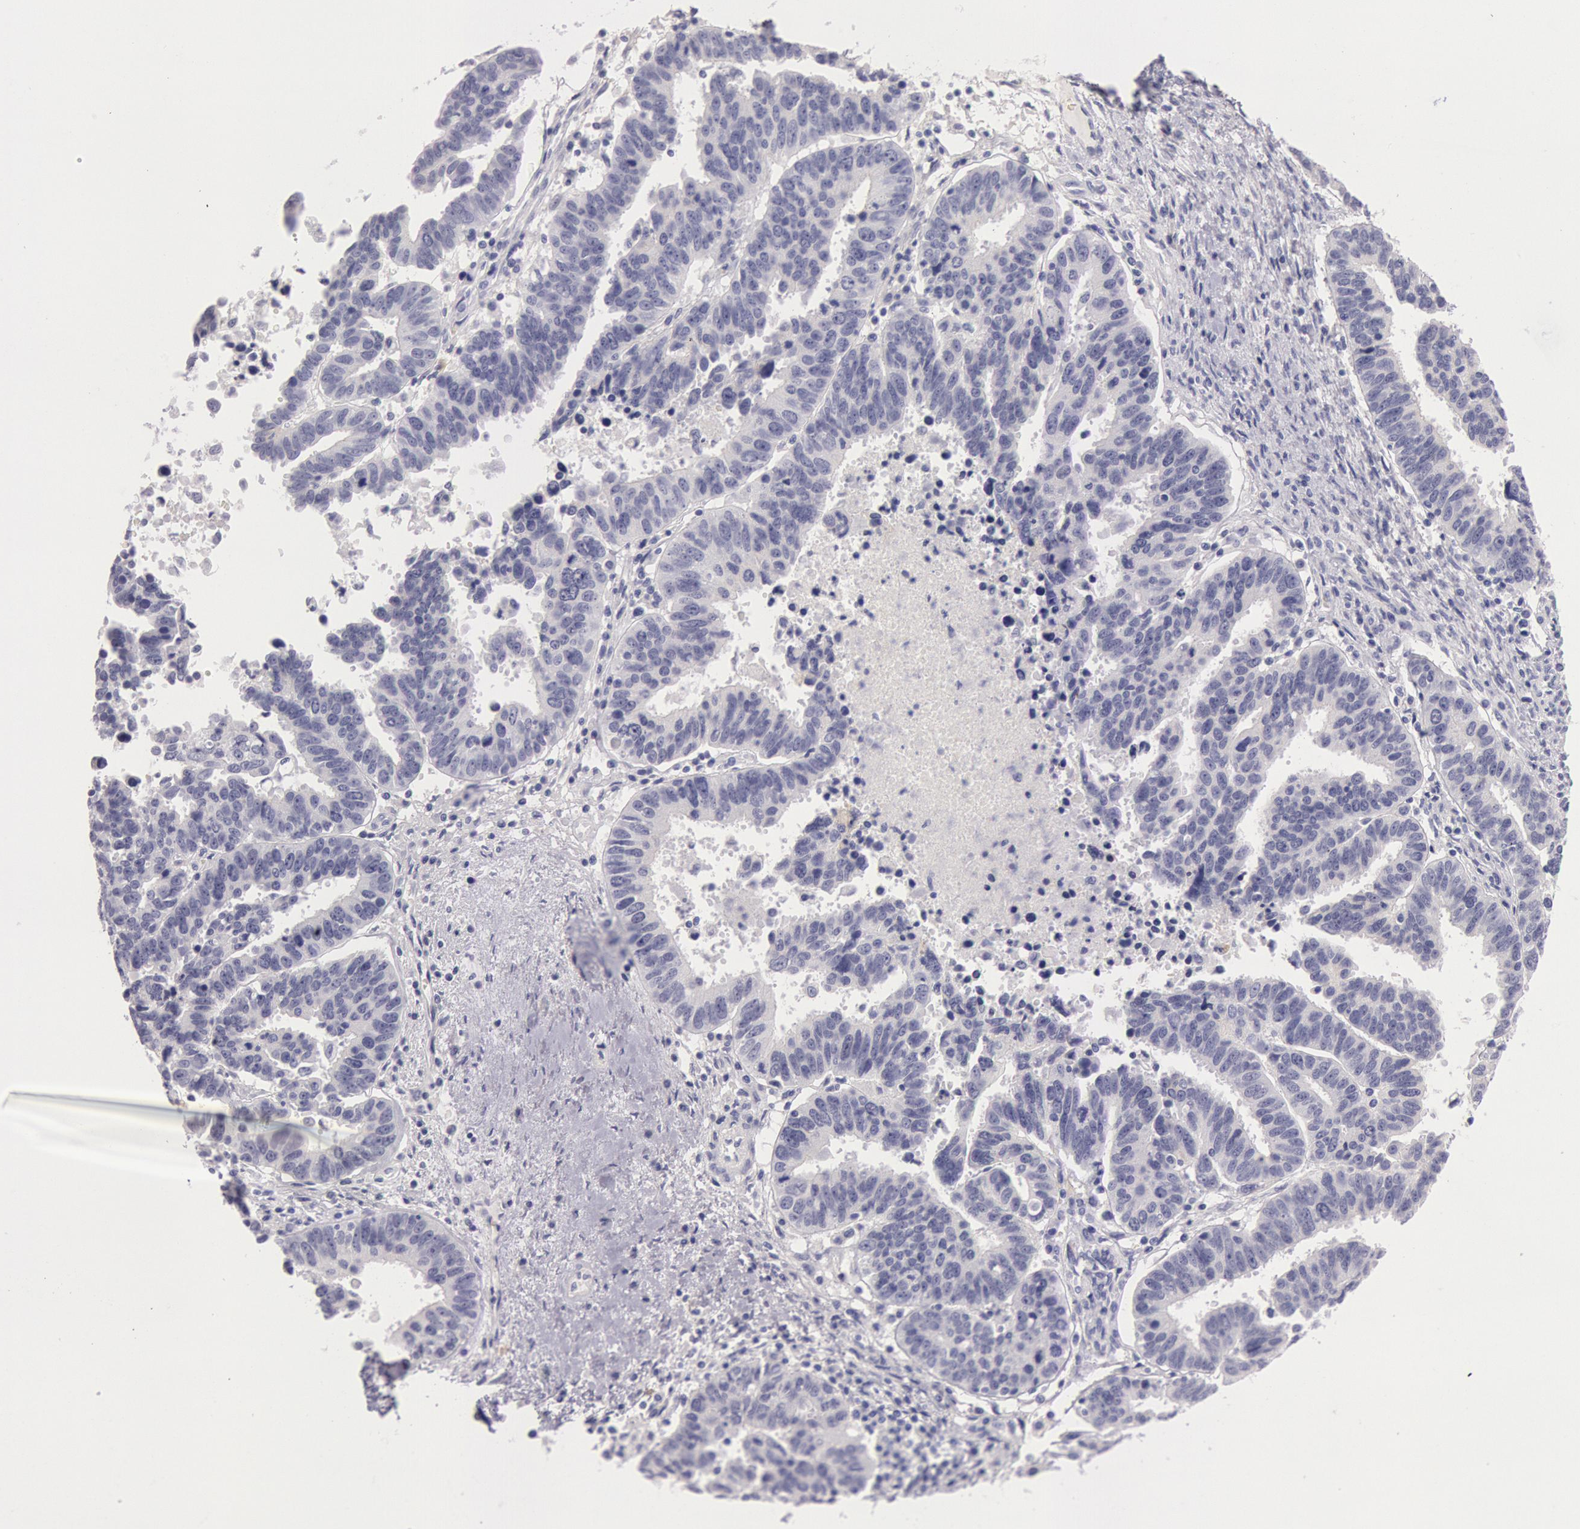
{"staining": {"intensity": "negative", "quantity": "none", "location": "none"}, "tissue": "ovarian cancer", "cell_type": "Tumor cells", "image_type": "cancer", "snomed": [{"axis": "morphology", "description": "Carcinoma, endometroid"}, {"axis": "morphology", "description": "Cystadenocarcinoma, serous, NOS"}, {"axis": "topography", "description": "Ovary"}], "caption": "Tumor cells are negative for brown protein staining in ovarian endometroid carcinoma.", "gene": "EGFR", "patient": {"sex": "female", "age": 45}}